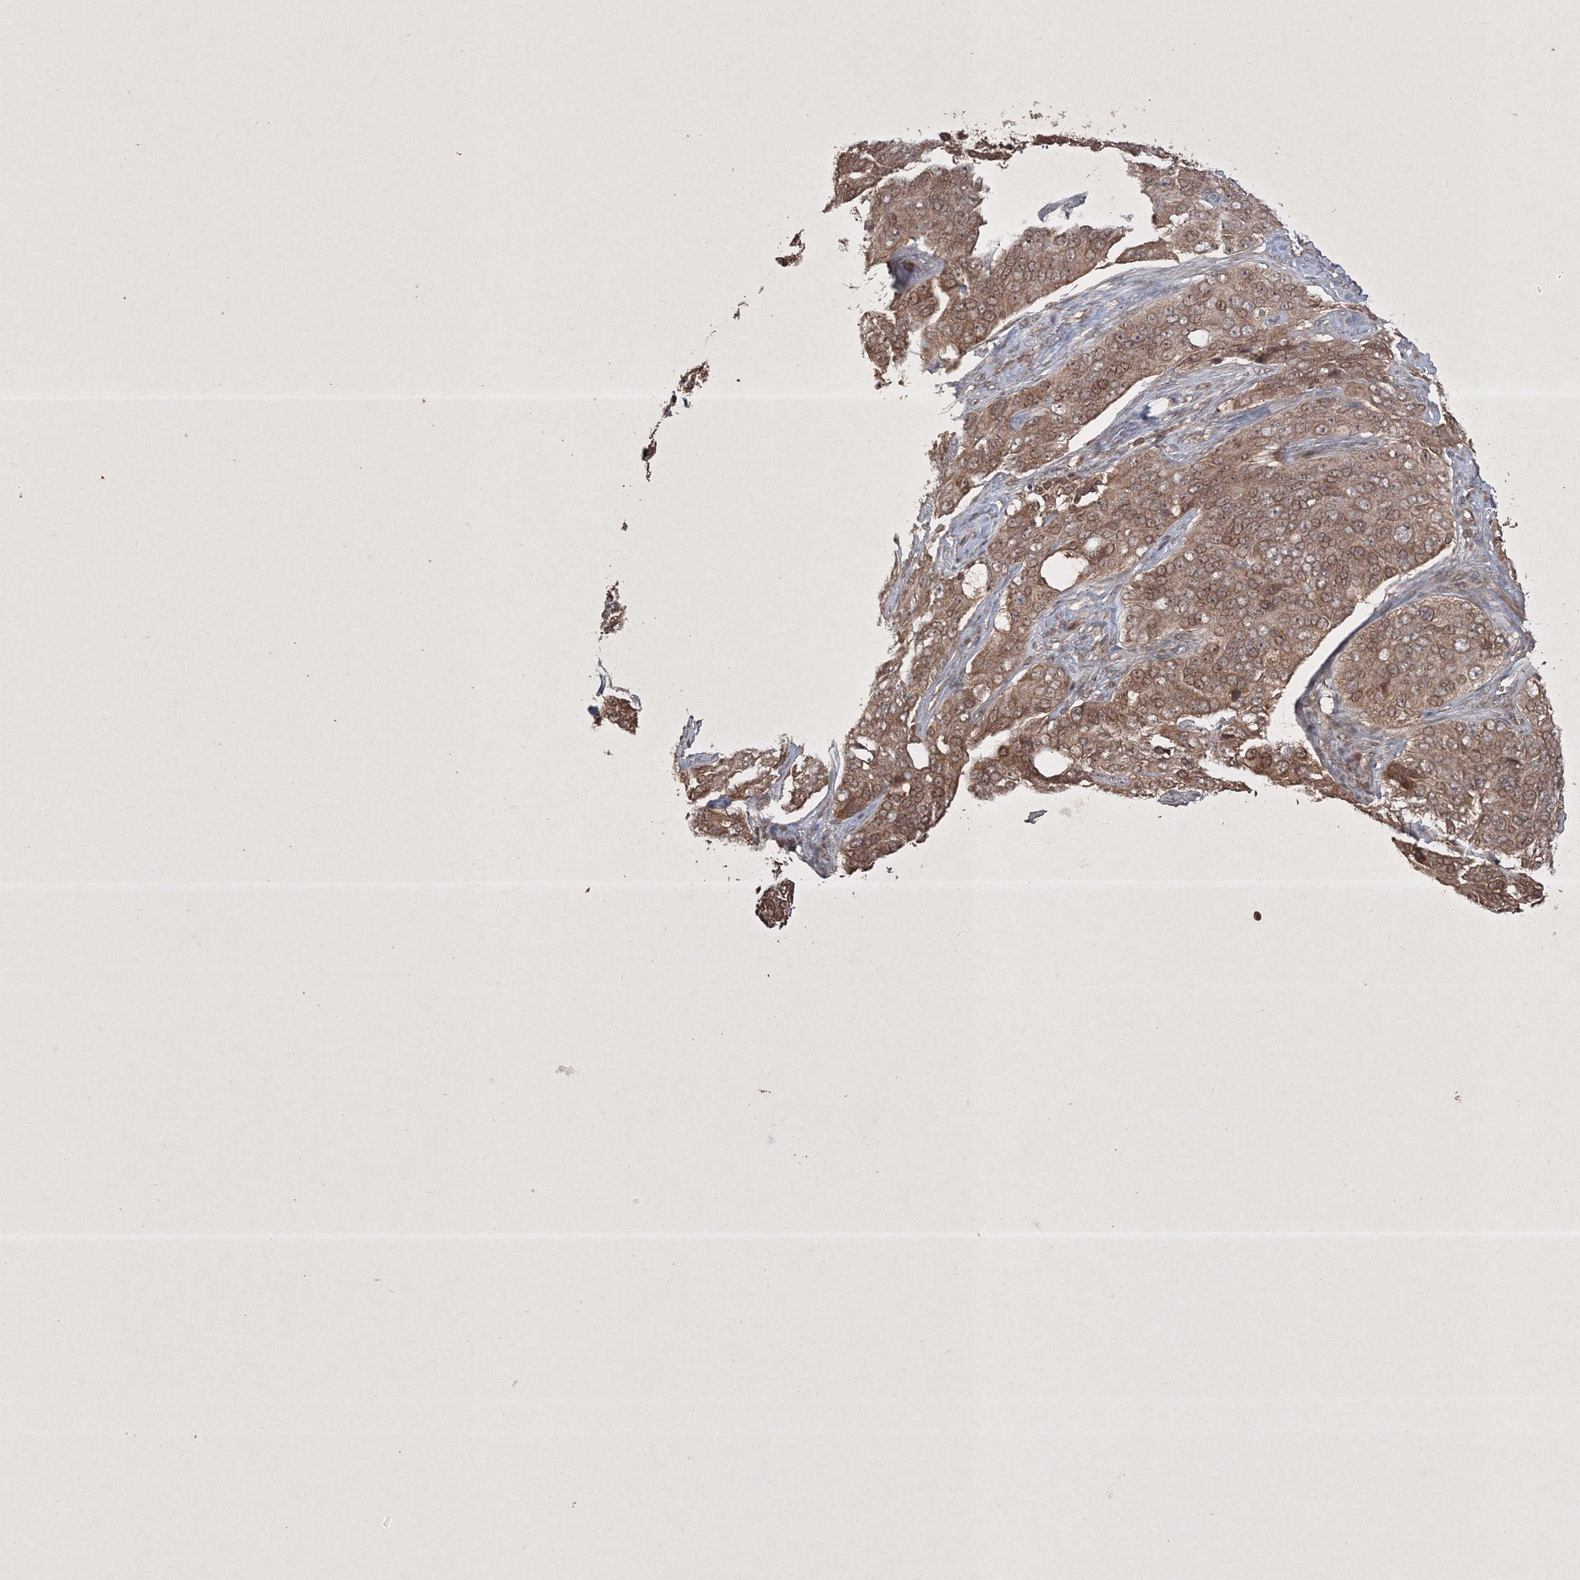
{"staining": {"intensity": "moderate", "quantity": ">75%", "location": "cytoplasmic/membranous,nuclear"}, "tissue": "ovarian cancer", "cell_type": "Tumor cells", "image_type": "cancer", "snomed": [{"axis": "morphology", "description": "Carcinoma, endometroid"}, {"axis": "topography", "description": "Ovary"}], "caption": "Protein staining by IHC displays moderate cytoplasmic/membranous and nuclear positivity in approximately >75% of tumor cells in ovarian cancer (endometroid carcinoma).", "gene": "PELI3", "patient": {"sex": "female", "age": 51}}